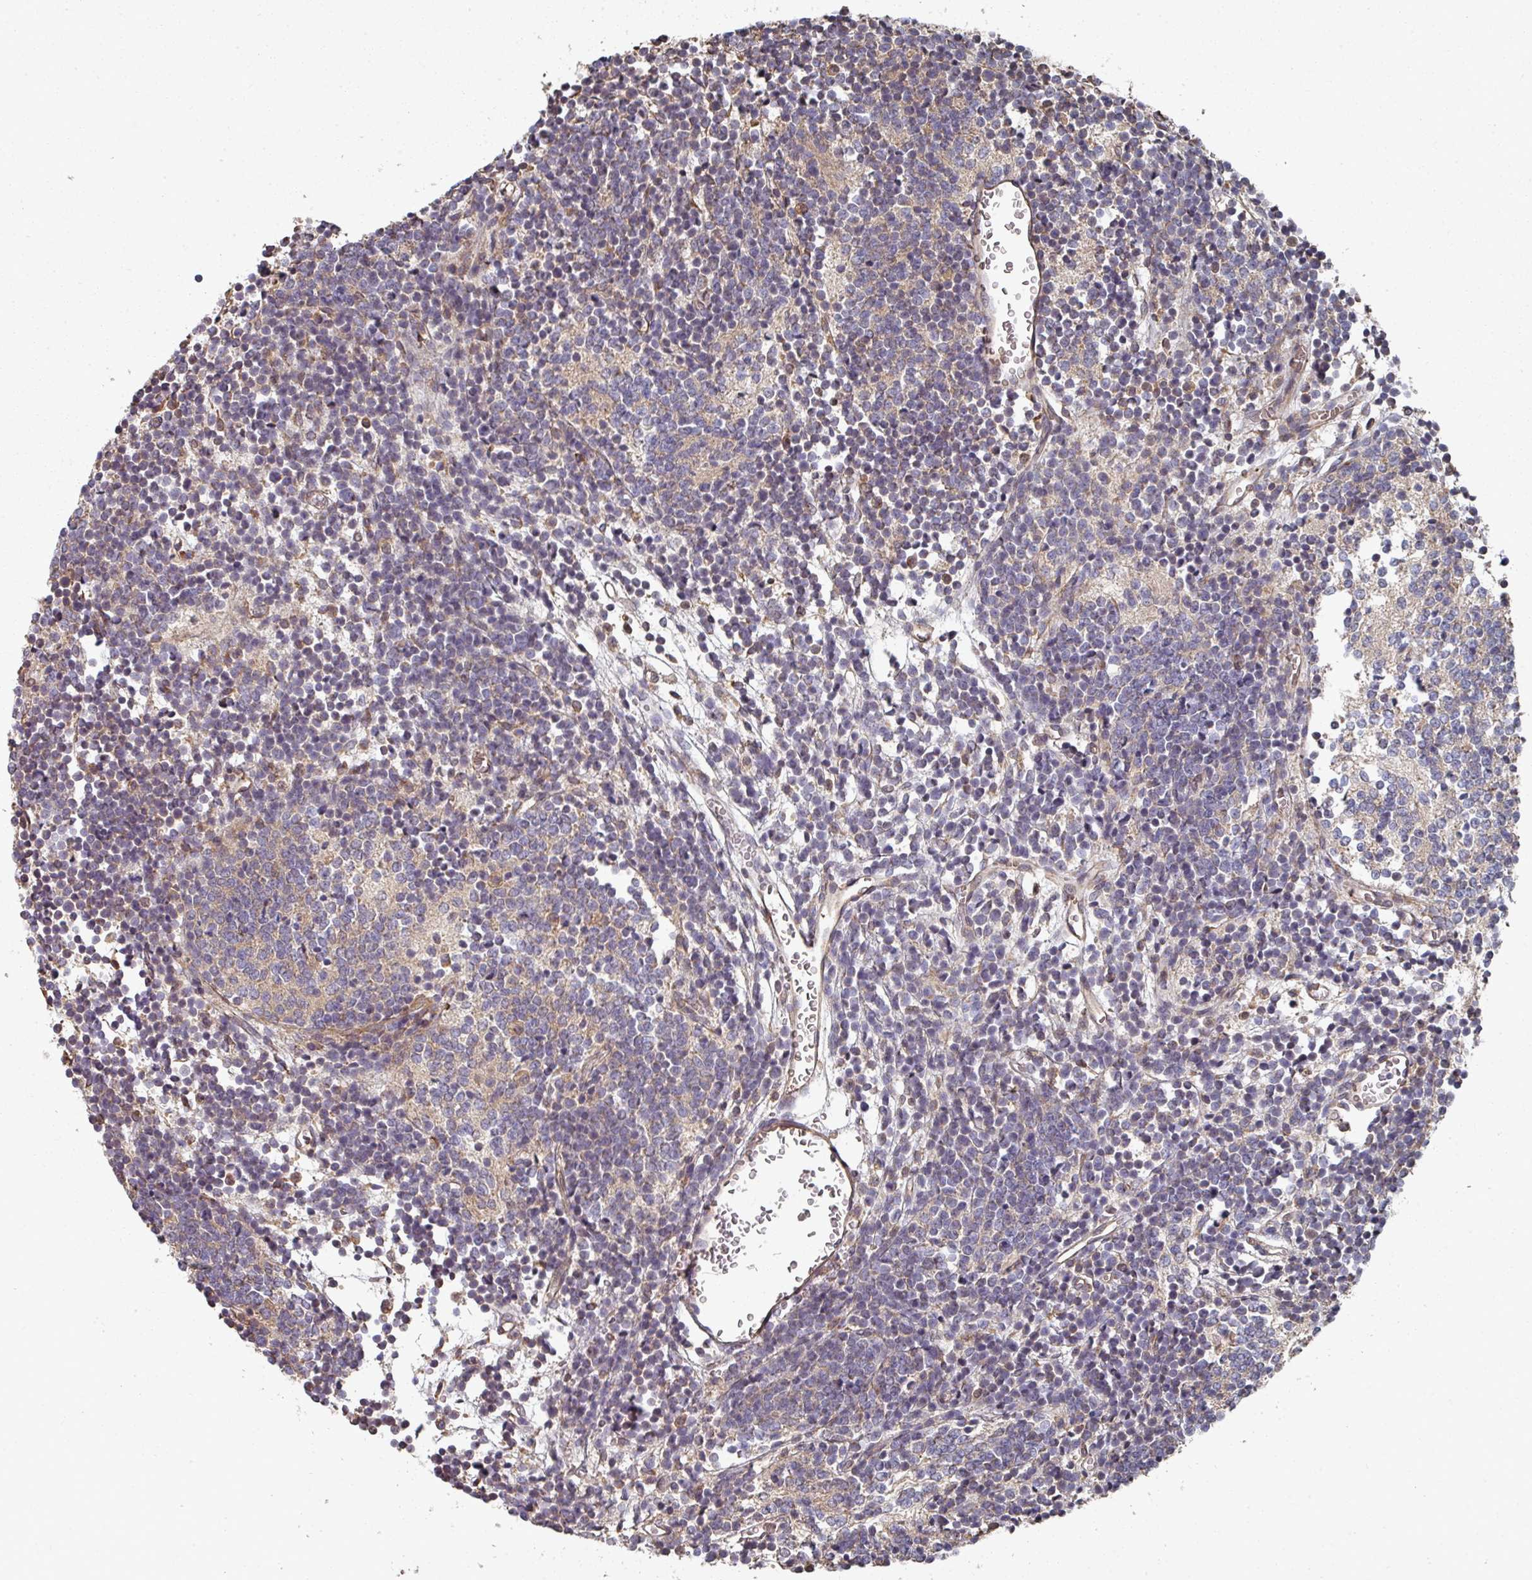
{"staining": {"intensity": "negative", "quantity": "none", "location": "none"}, "tissue": "glioma", "cell_type": "Tumor cells", "image_type": "cancer", "snomed": [{"axis": "morphology", "description": "Glioma, malignant, Low grade"}, {"axis": "topography", "description": "Brain"}], "caption": "Tumor cells show no significant protein expression in malignant glioma (low-grade).", "gene": "EDEM2", "patient": {"sex": "female", "age": 1}}